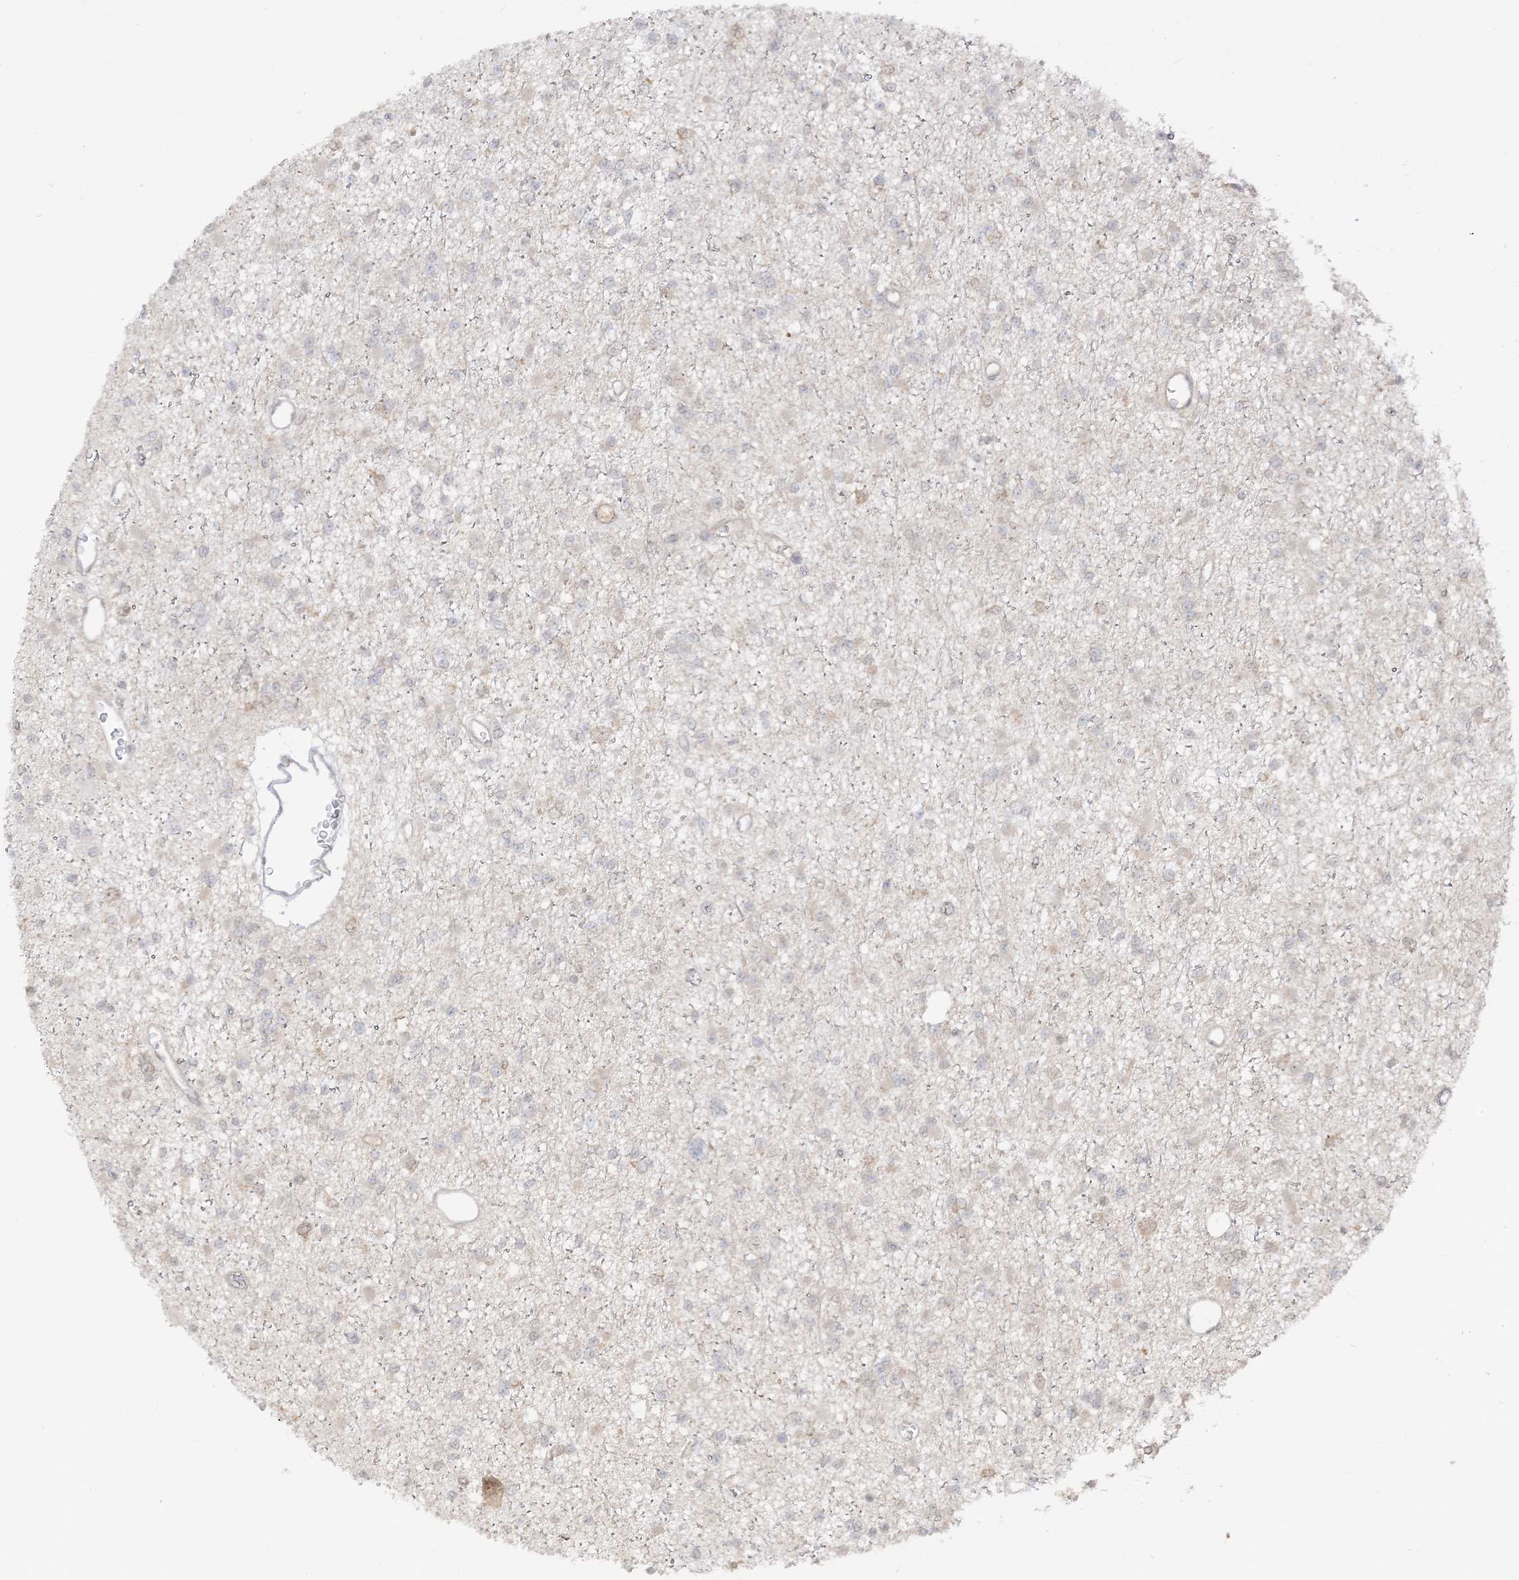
{"staining": {"intensity": "negative", "quantity": "none", "location": "none"}, "tissue": "glioma", "cell_type": "Tumor cells", "image_type": "cancer", "snomed": [{"axis": "morphology", "description": "Glioma, malignant, Low grade"}, {"axis": "topography", "description": "Brain"}], "caption": "Malignant glioma (low-grade) was stained to show a protein in brown. There is no significant expression in tumor cells.", "gene": "TBCC", "patient": {"sex": "female", "age": 22}}